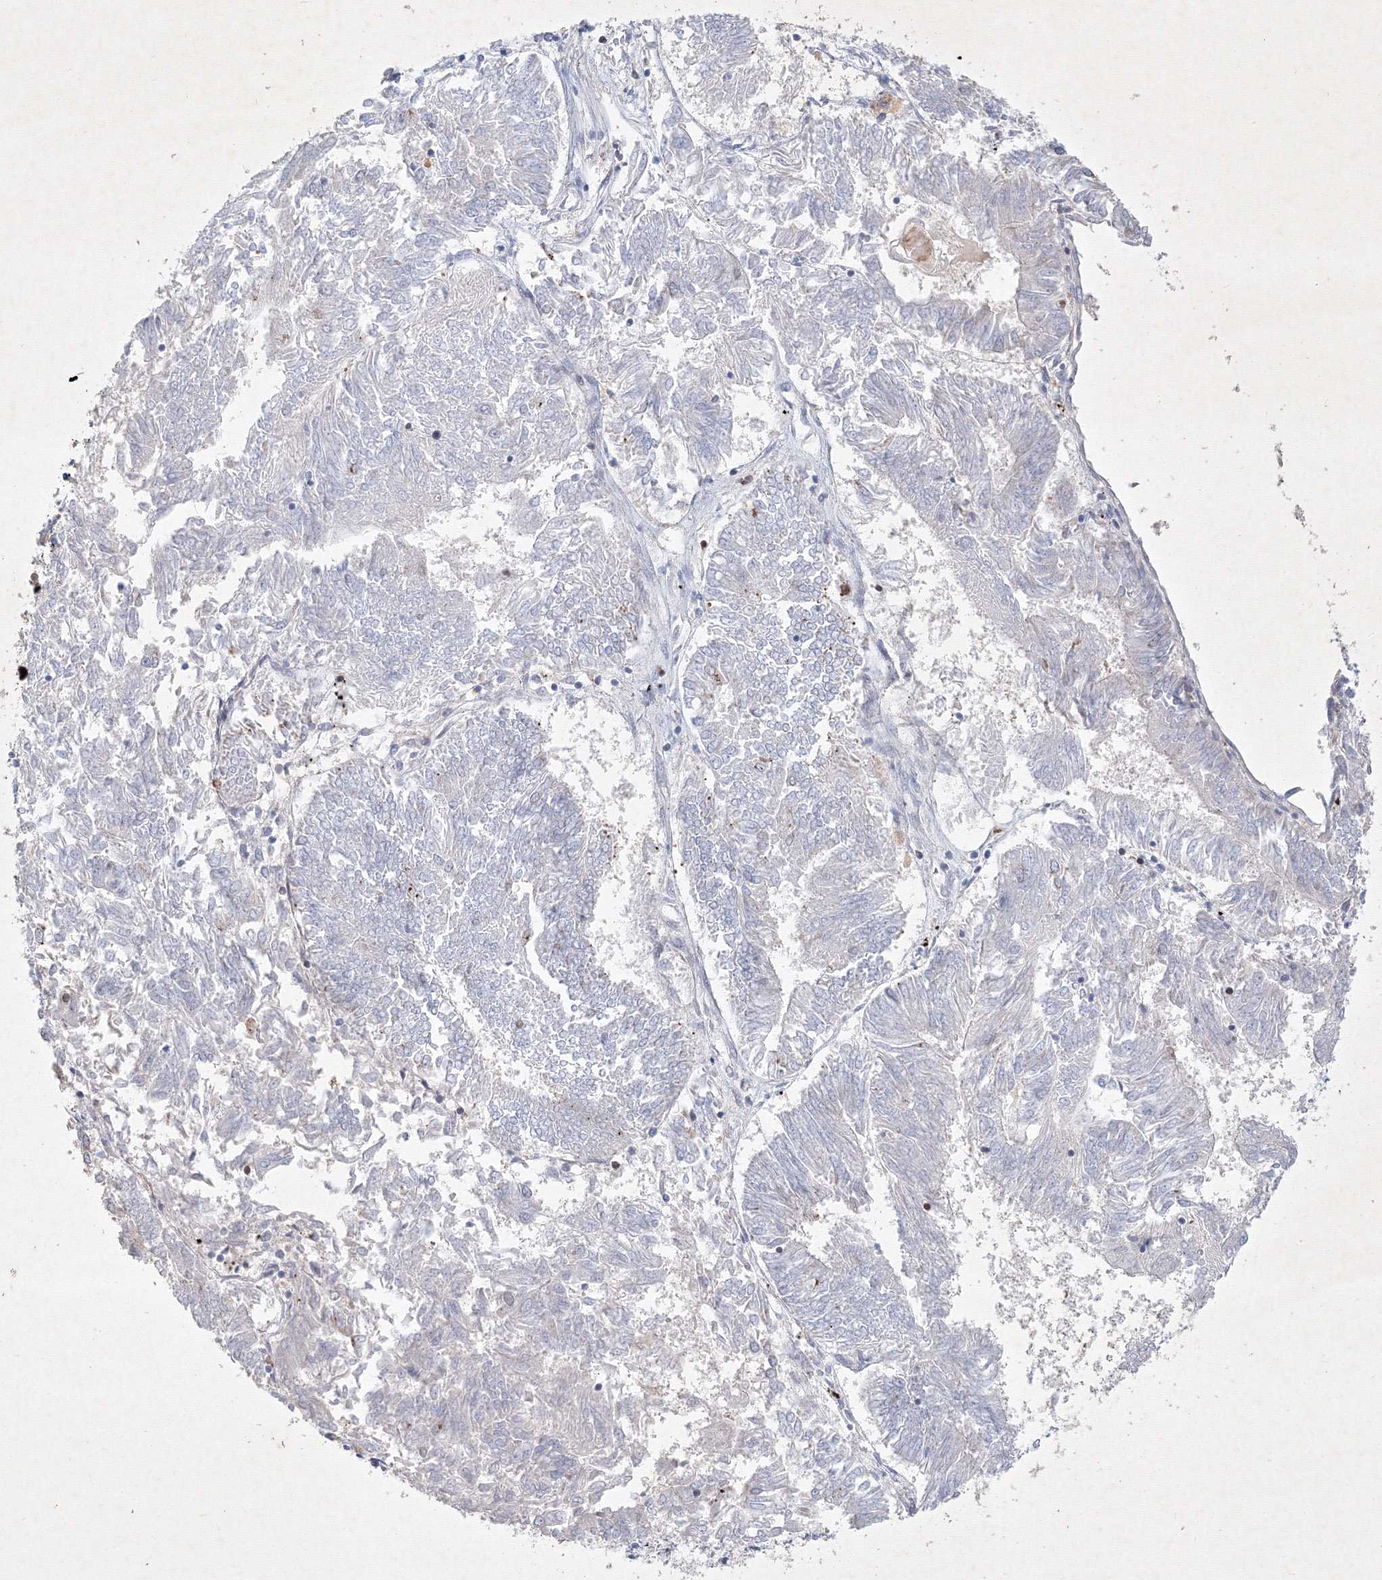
{"staining": {"intensity": "negative", "quantity": "none", "location": "none"}, "tissue": "endometrial cancer", "cell_type": "Tumor cells", "image_type": "cancer", "snomed": [{"axis": "morphology", "description": "Adenocarcinoma, NOS"}, {"axis": "topography", "description": "Endometrium"}], "caption": "The photomicrograph demonstrates no significant positivity in tumor cells of endometrial adenocarcinoma.", "gene": "CXXC4", "patient": {"sex": "female", "age": 58}}